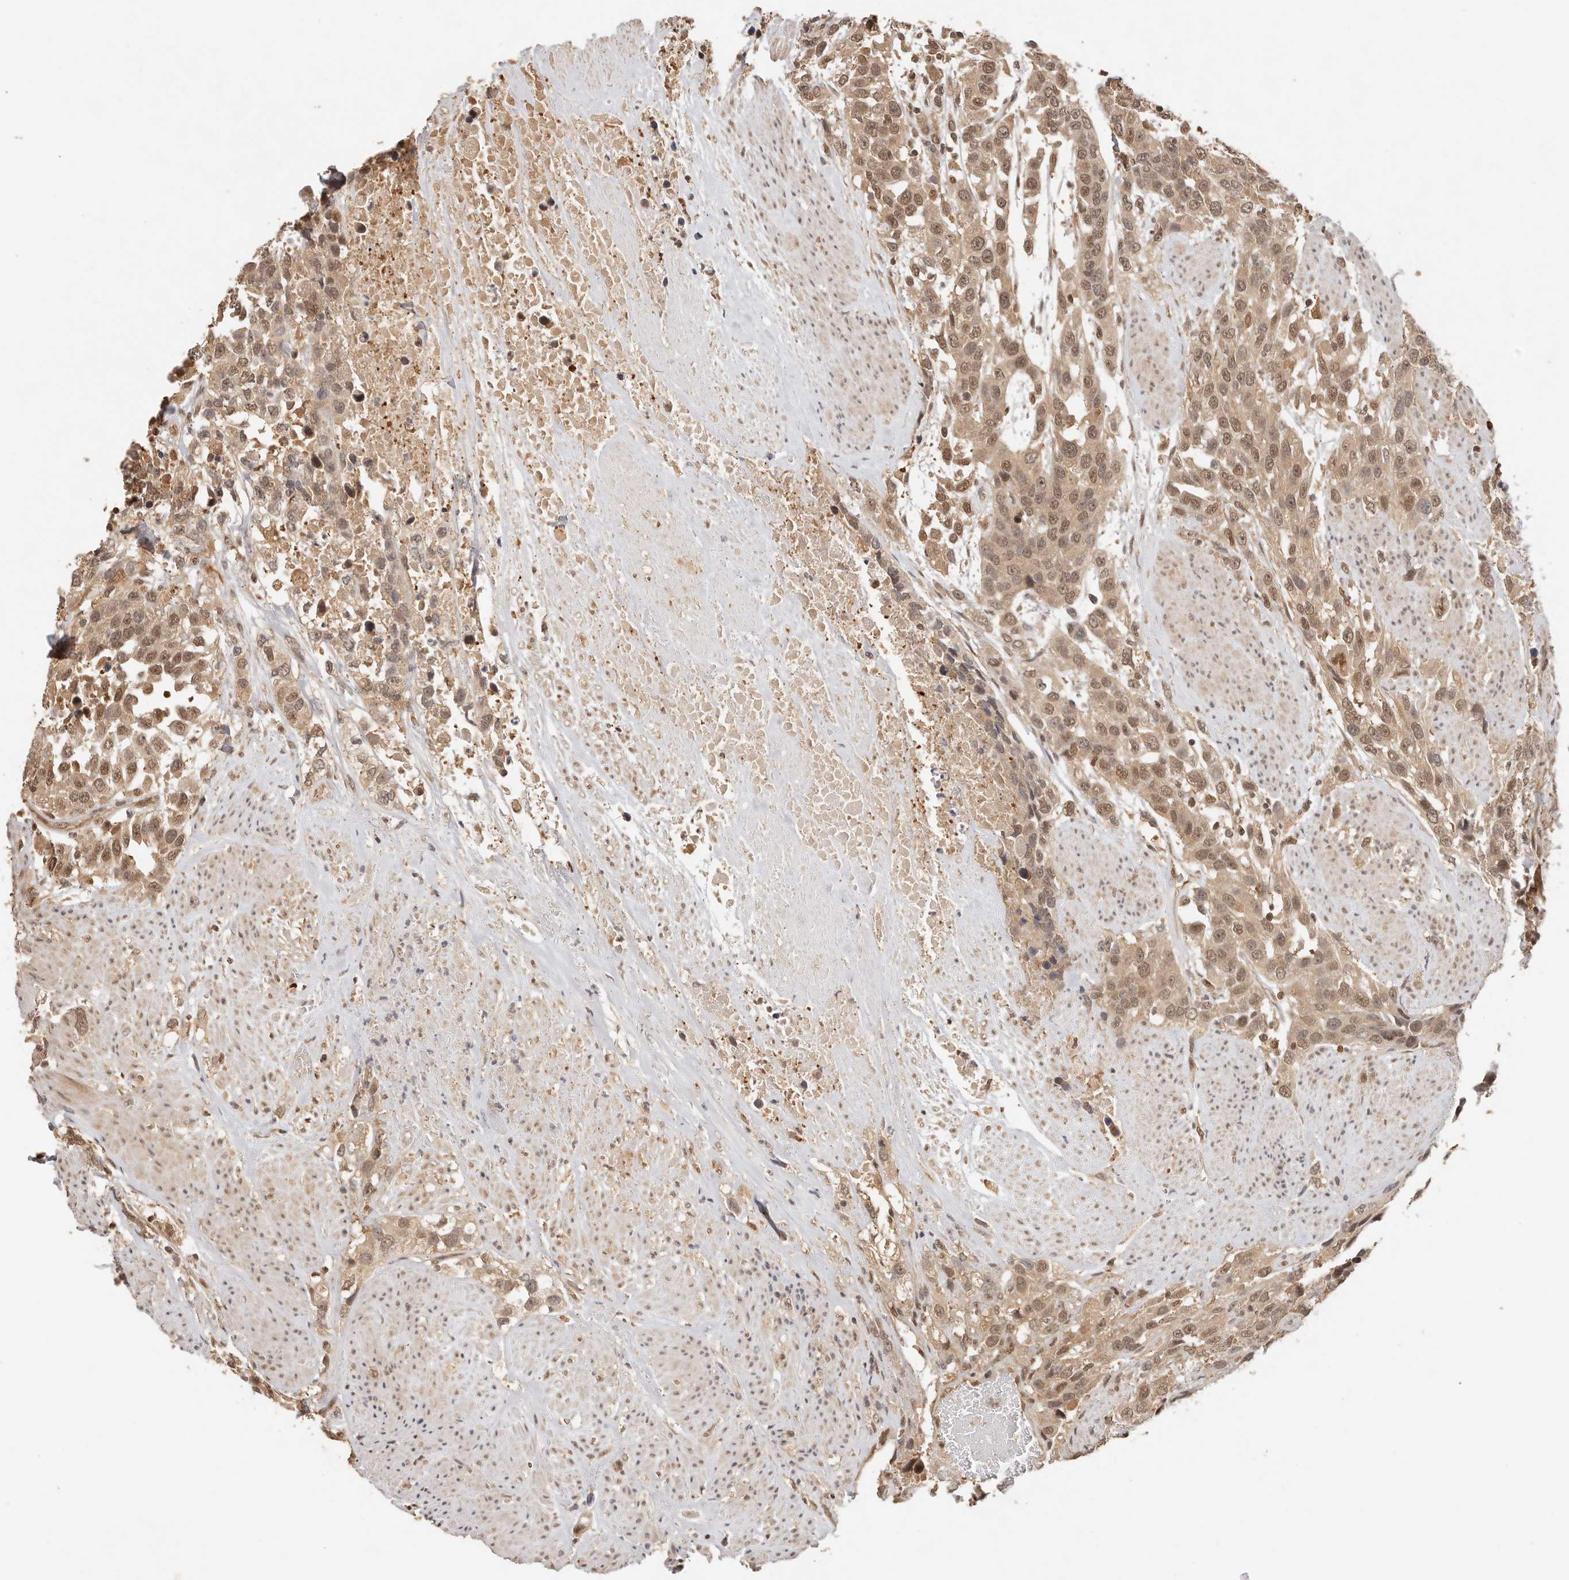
{"staining": {"intensity": "moderate", "quantity": ">75%", "location": "nuclear"}, "tissue": "urothelial cancer", "cell_type": "Tumor cells", "image_type": "cancer", "snomed": [{"axis": "morphology", "description": "Urothelial carcinoma, High grade"}, {"axis": "topography", "description": "Urinary bladder"}], "caption": "A photomicrograph of urothelial carcinoma (high-grade) stained for a protein displays moderate nuclear brown staining in tumor cells. The protein is stained brown, and the nuclei are stained in blue (DAB (3,3'-diaminobenzidine) IHC with brightfield microscopy, high magnification).", "gene": "PSMA5", "patient": {"sex": "female", "age": 80}}